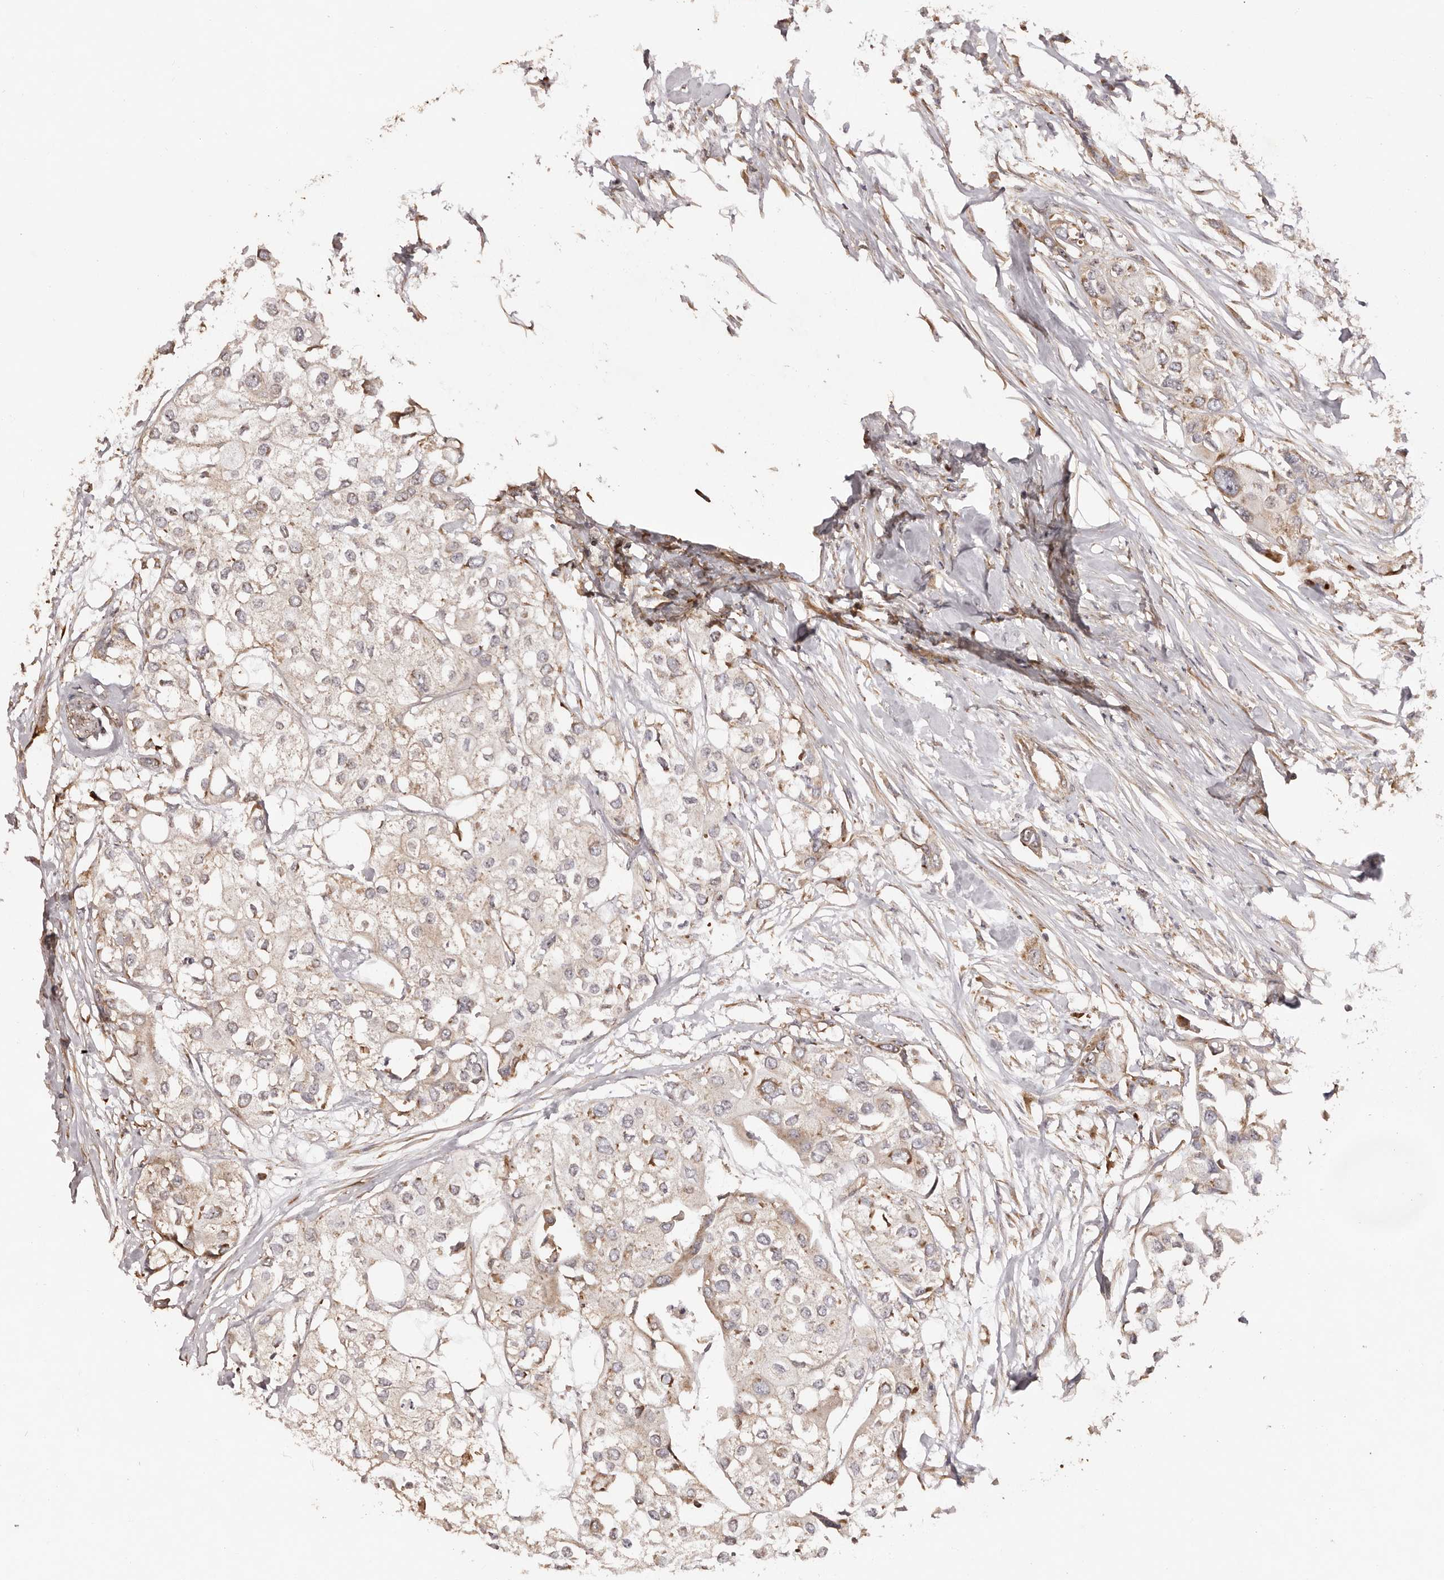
{"staining": {"intensity": "weak", "quantity": "25%-75%", "location": "cytoplasmic/membranous"}, "tissue": "urothelial cancer", "cell_type": "Tumor cells", "image_type": "cancer", "snomed": [{"axis": "morphology", "description": "Urothelial carcinoma, High grade"}, {"axis": "topography", "description": "Urinary bladder"}], "caption": "IHC of high-grade urothelial carcinoma demonstrates low levels of weak cytoplasmic/membranous staining in about 25%-75% of tumor cells.", "gene": "RPS6", "patient": {"sex": "male", "age": 64}}